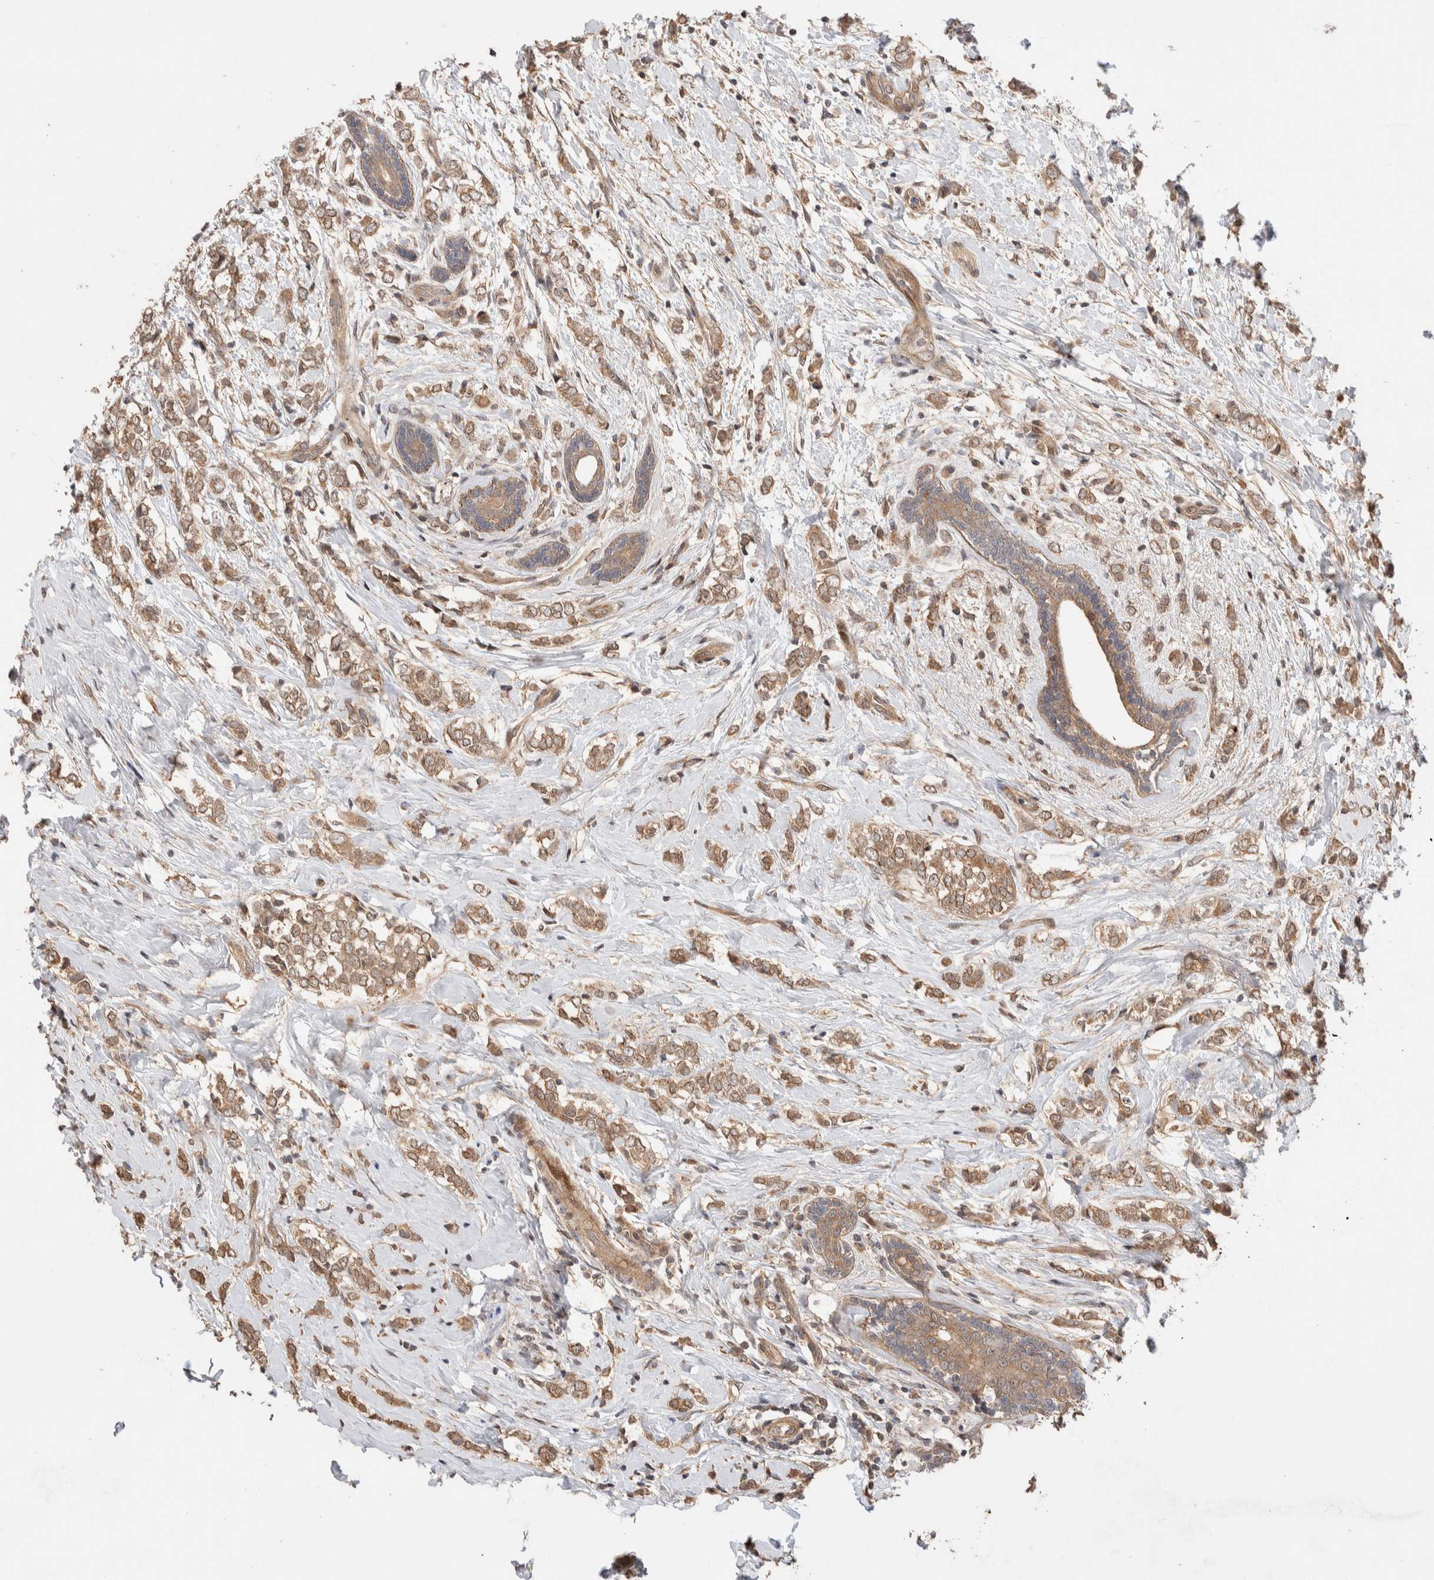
{"staining": {"intensity": "moderate", "quantity": ">75%", "location": "cytoplasmic/membranous"}, "tissue": "breast cancer", "cell_type": "Tumor cells", "image_type": "cancer", "snomed": [{"axis": "morphology", "description": "Normal tissue, NOS"}, {"axis": "morphology", "description": "Lobular carcinoma"}, {"axis": "topography", "description": "Breast"}], "caption": "Breast cancer stained for a protein (brown) displays moderate cytoplasmic/membranous positive staining in approximately >75% of tumor cells.", "gene": "PRDM15", "patient": {"sex": "female", "age": 47}}